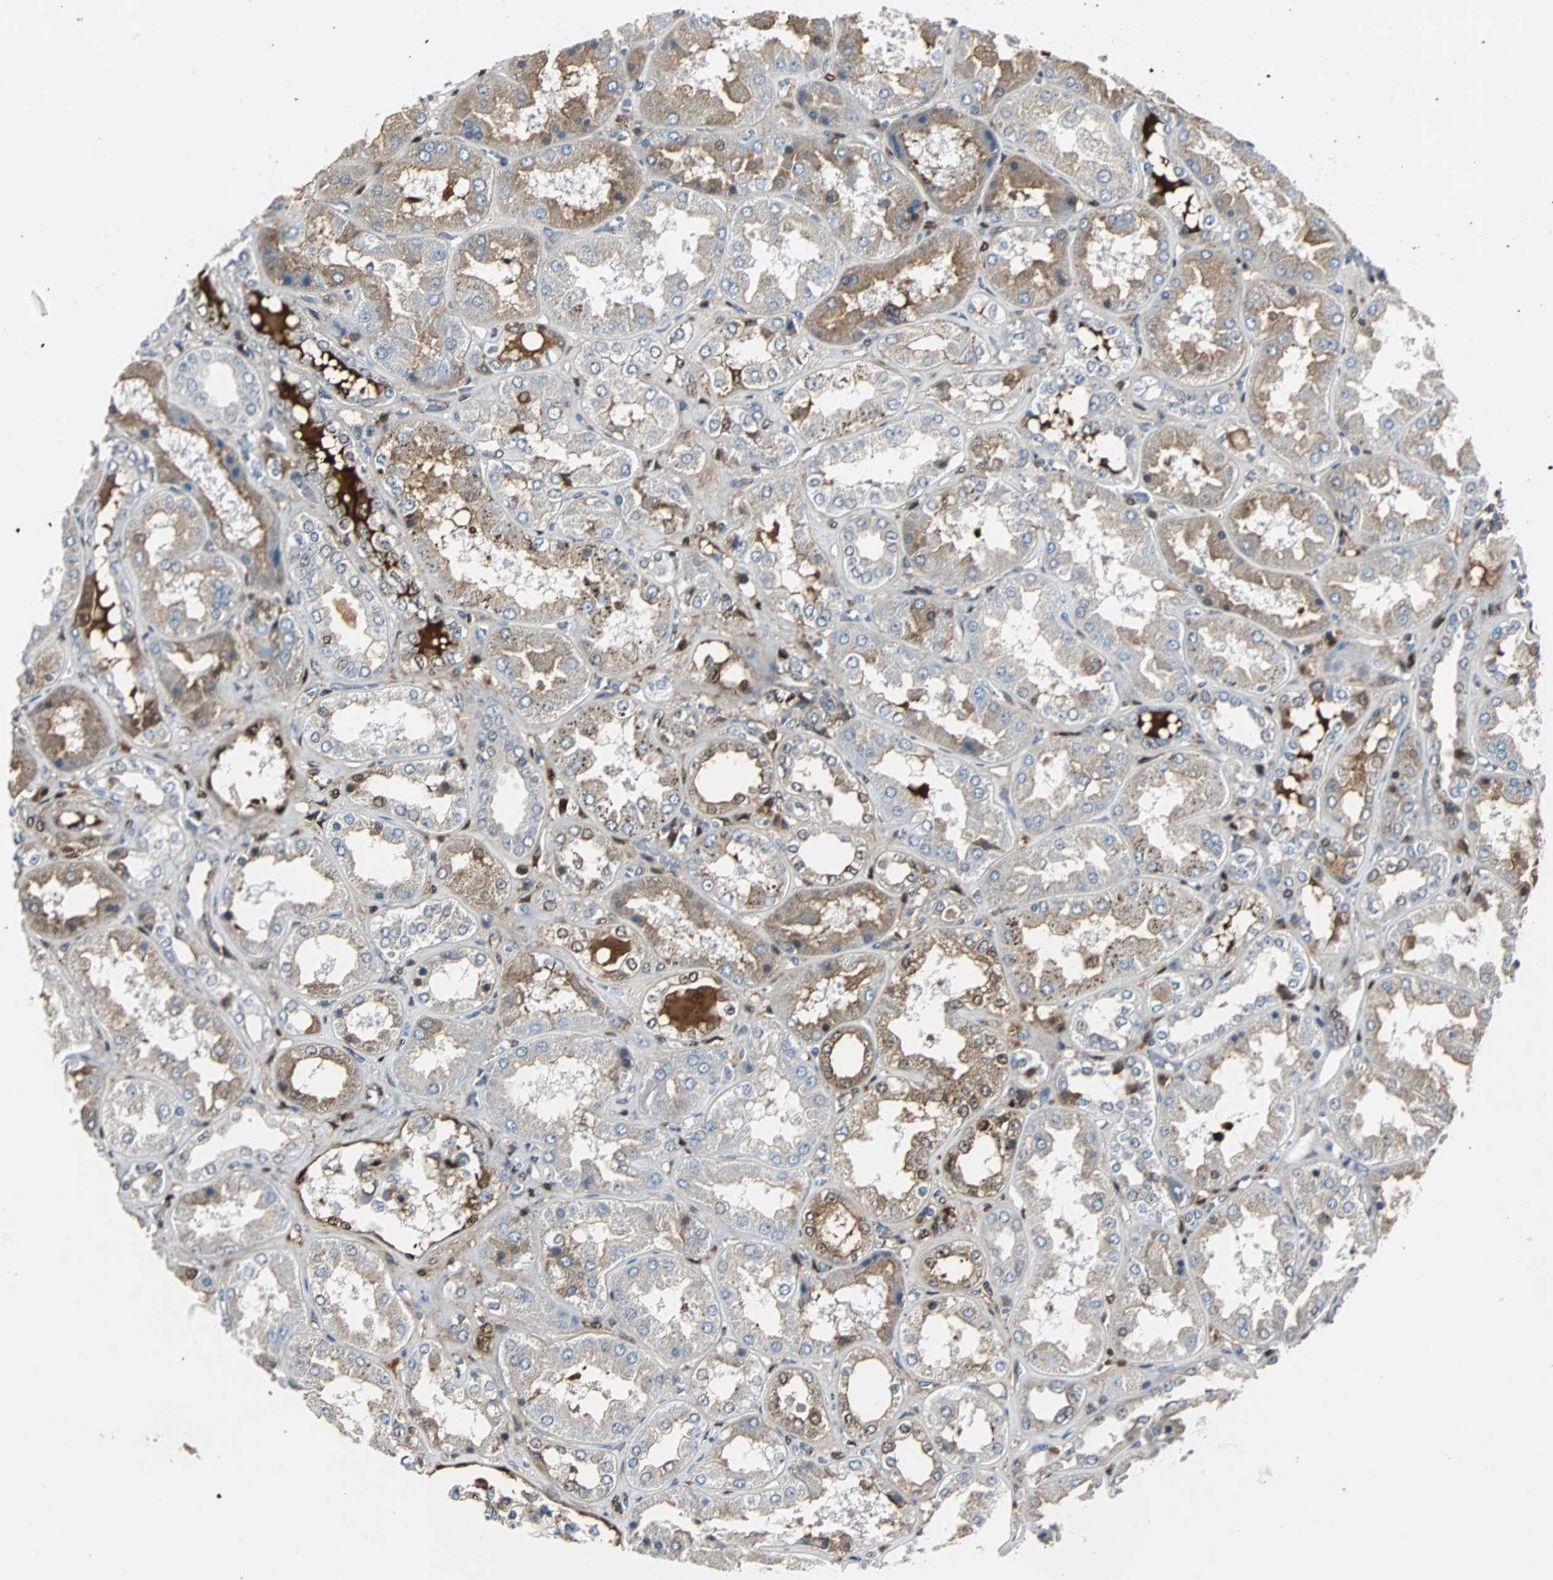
{"staining": {"intensity": "strong", "quantity": "<25%", "location": "nuclear"}, "tissue": "kidney", "cell_type": "Cells in glomeruli", "image_type": "normal", "snomed": [{"axis": "morphology", "description": "Normal tissue, NOS"}, {"axis": "topography", "description": "Kidney"}], "caption": "Protein expression analysis of unremarkable human kidney reveals strong nuclear staining in about <25% of cells in glomeruli. Using DAB (3,3'-diaminobenzidine) (brown) and hematoxylin (blue) stains, captured at high magnification using brightfield microscopy.", "gene": "FHL2", "patient": {"sex": "female", "age": 56}}